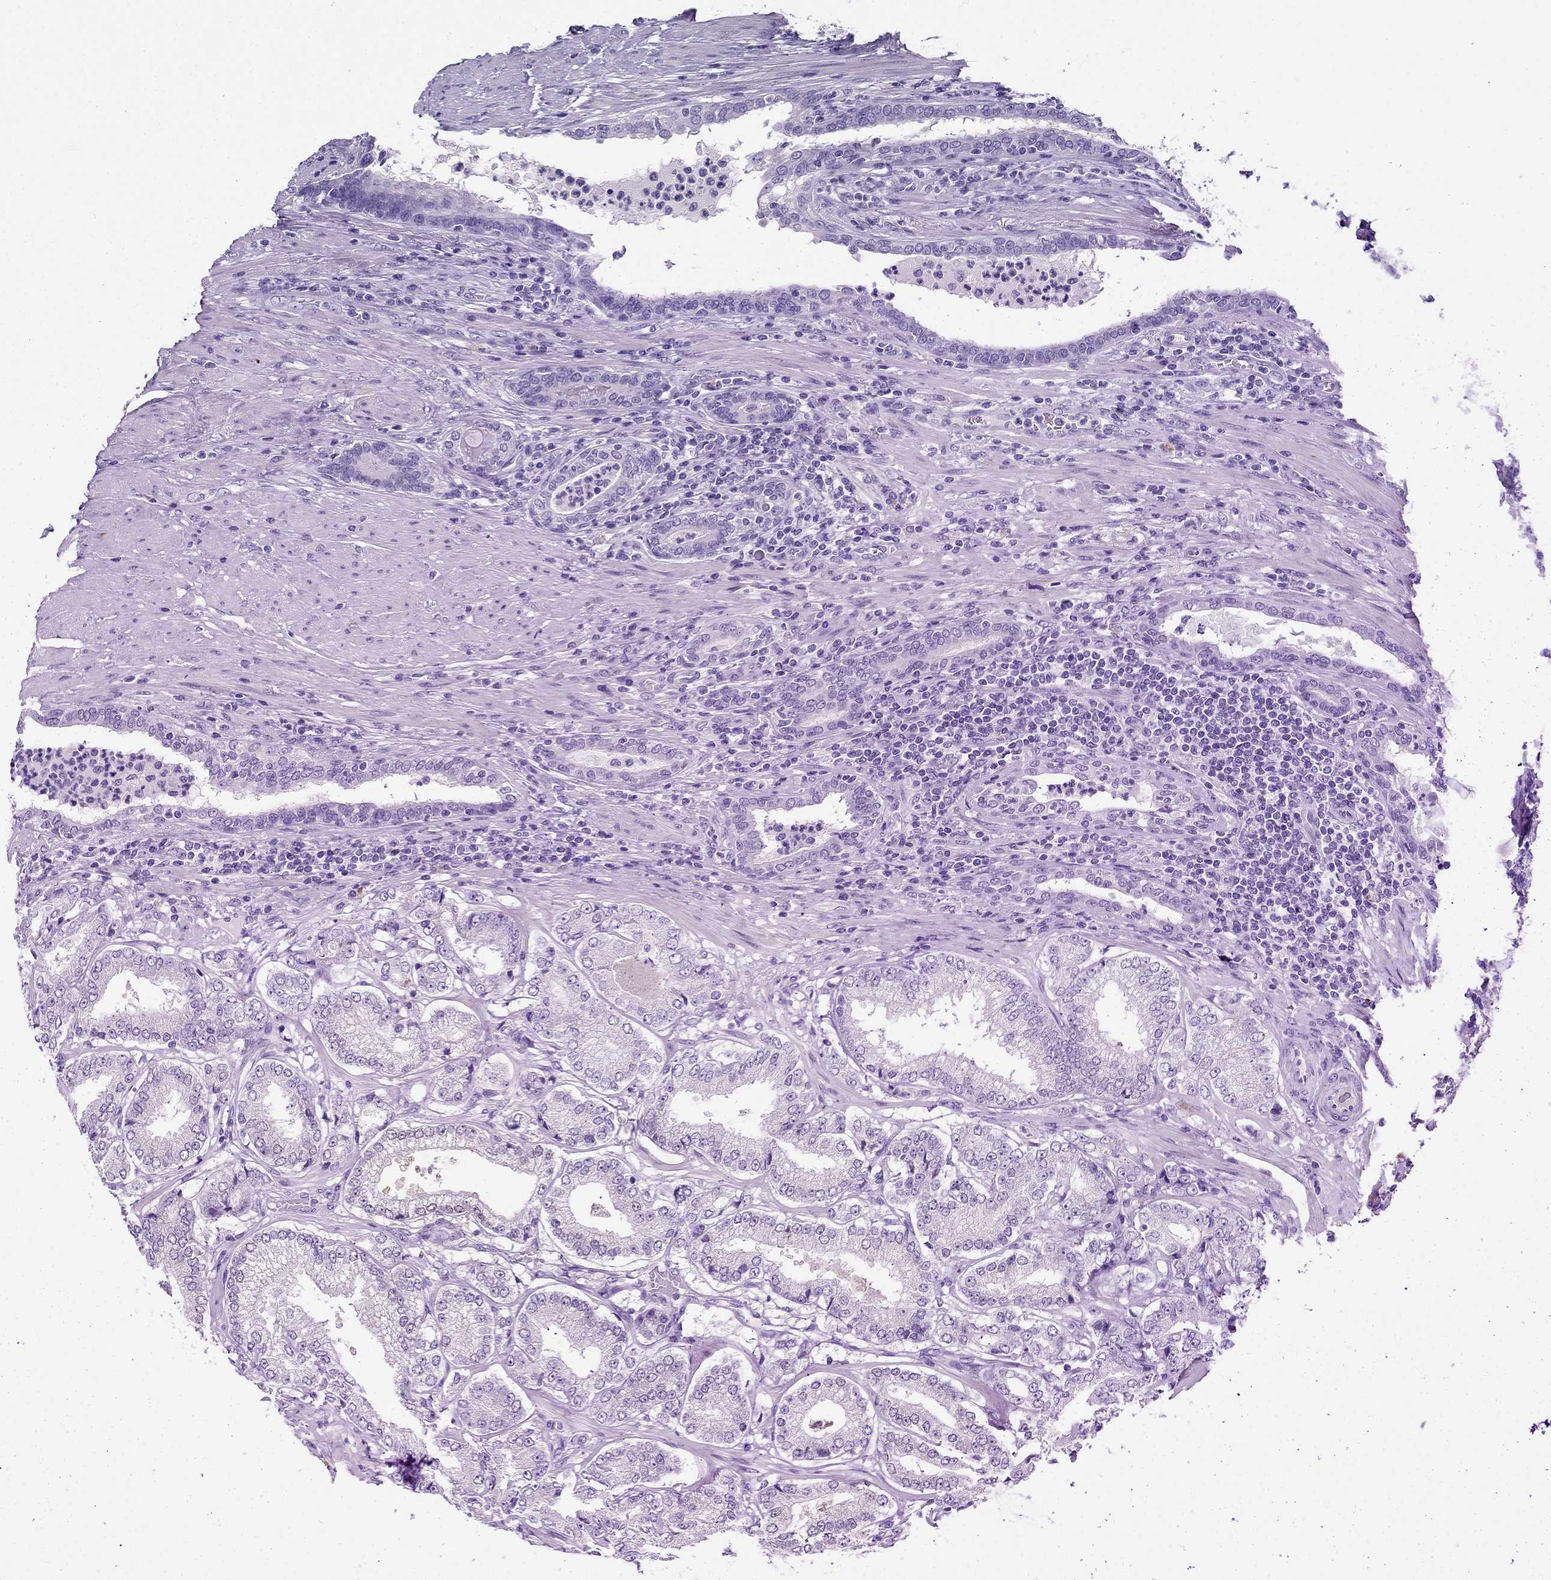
{"staining": {"intensity": "negative", "quantity": "none", "location": "none"}, "tissue": "prostate cancer", "cell_type": "Tumor cells", "image_type": "cancer", "snomed": [{"axis": "morphology", "description": "Adenocarcinoma, NOS"}, {"axis": "topography", "description": "Prostate"}], "caption": "Immunohistochemical staining of prostate adenocarcinoma displays no significant staining in tumor cells.", "gene": "MYO15A", "patient": {"sex": "male", "age": 65}}